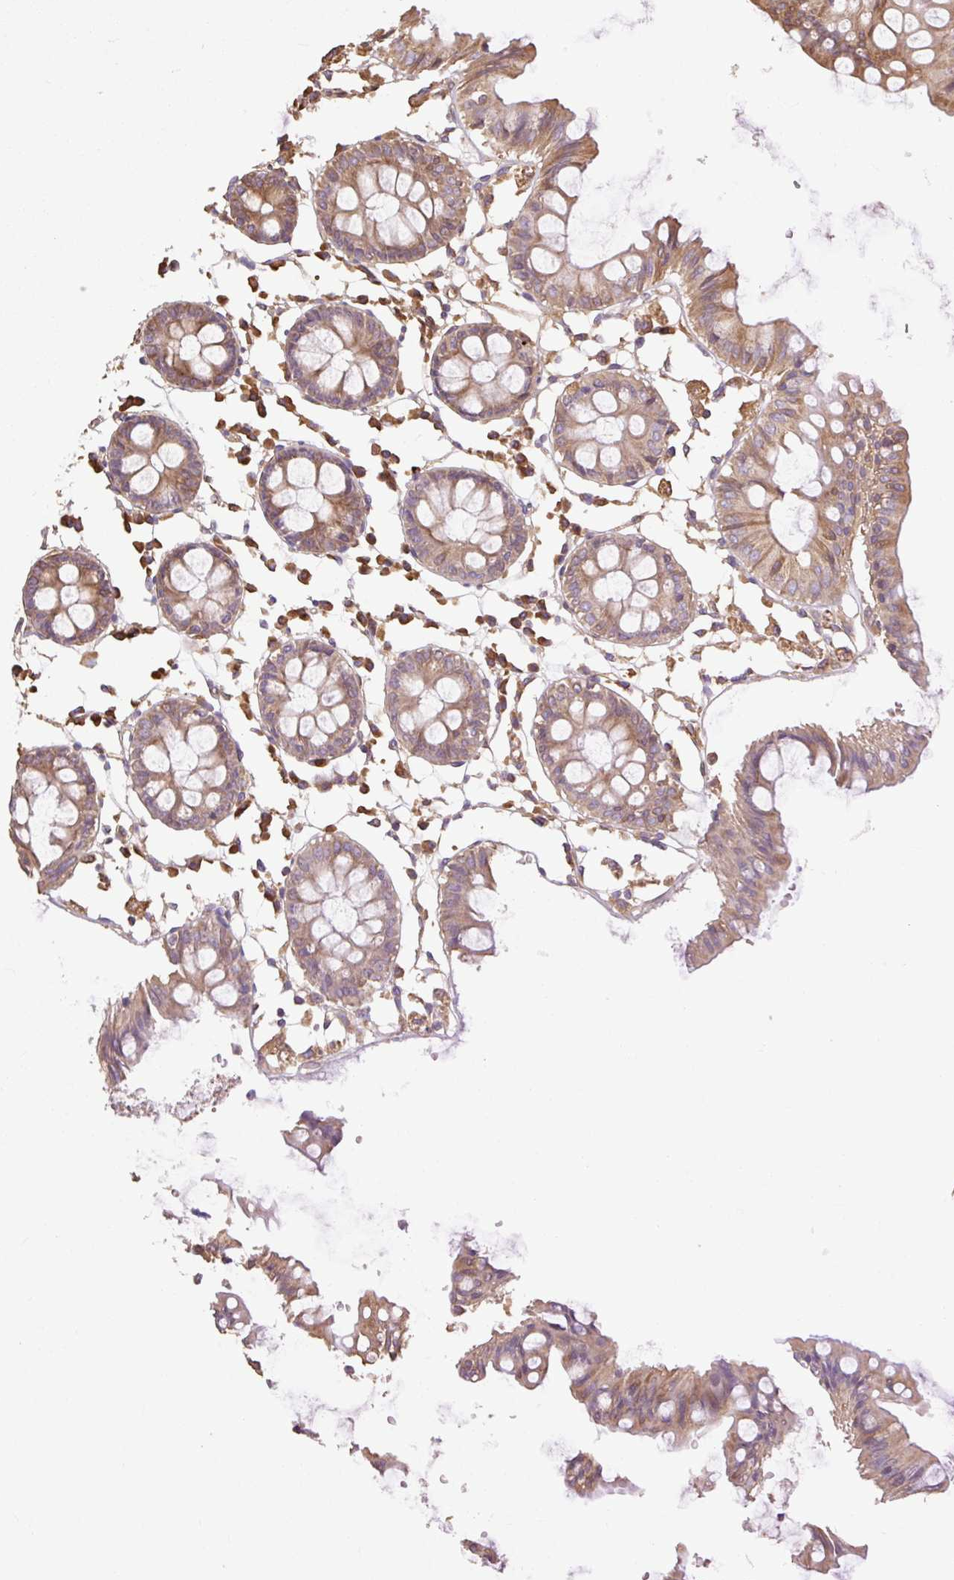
{"staining": {"intensity": "moderate", "quantity": ">75%", "location": "cytoplasmic/membranous"}, "tissue": "colon", "cell_type": "Endothelial cells", "image_type": "normal", "snomed": [{"axis": "morphology", "description": "Normal tissue, NOS"}, {"axis": "topography", "description": "Colon"}], "caption": "Immunohistochemistry photomicrograph of benign colon stained for a protein (brown), which exhibits medium levels of moderate cytoplasmic/membranous positivity in about >75% of endothelial cells.", "gene": "DESI1", "patient": {"sex": "female", "age": 84}}